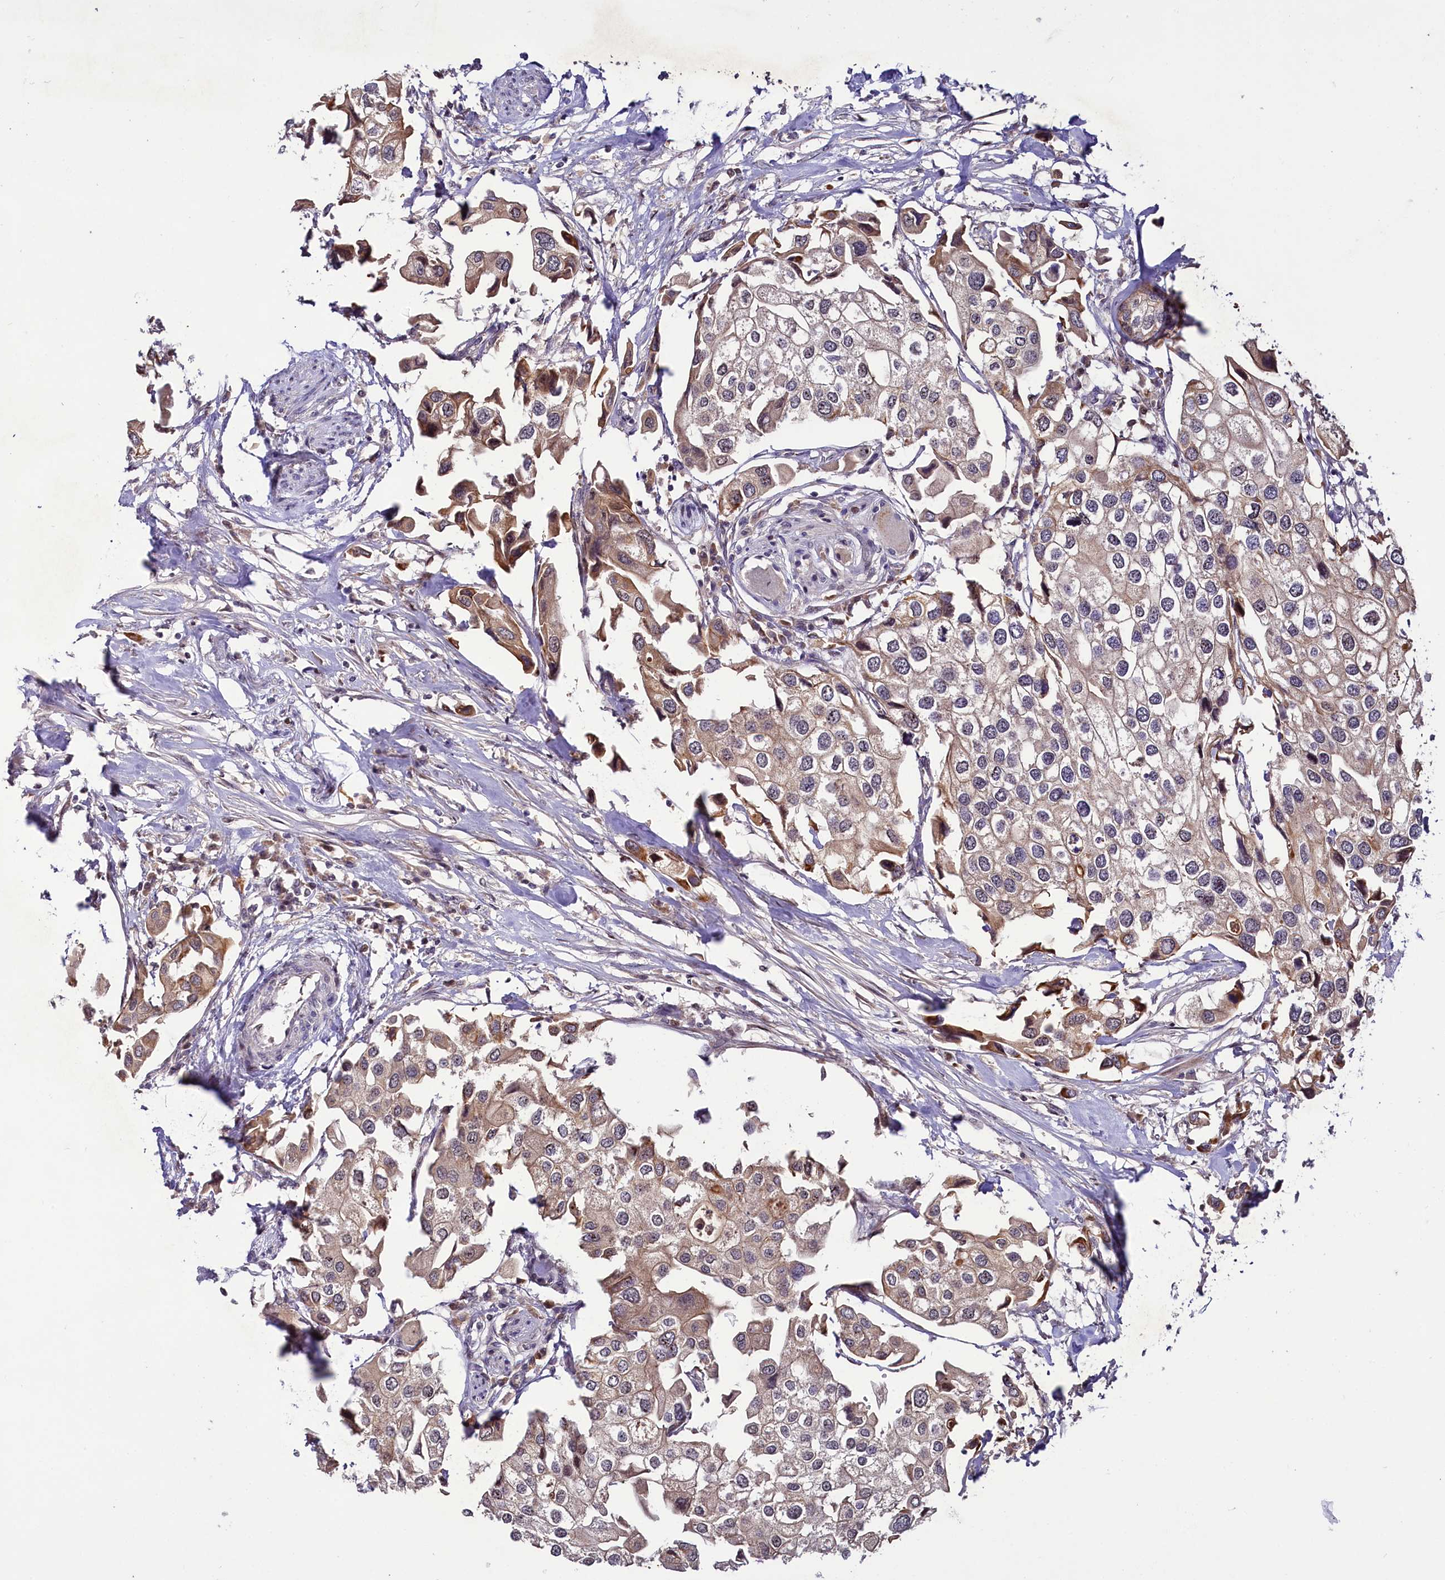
{"staining": {"intensity": "weak", "quantity": ">75%", "location": "cytoplasmic/membranous"}, "tissue": "urothelial cancer", "cell_type": "Tumor cells", "image_type": "cancer", "snomed": [{"axis": "morphology", "description": "Urothelial carcinoma, High grade"}, {"axis": "topography", "description": "Urinary bladder"}], "caption": "High-power microscopy captured an IHC micrograph of urothelial cancer, revealing weak cytoplasmic/membranous positivity in about >75% of tumor cells.", "gene": "N4BP2L1", "patient": {"sex": "male", "age": 64}}